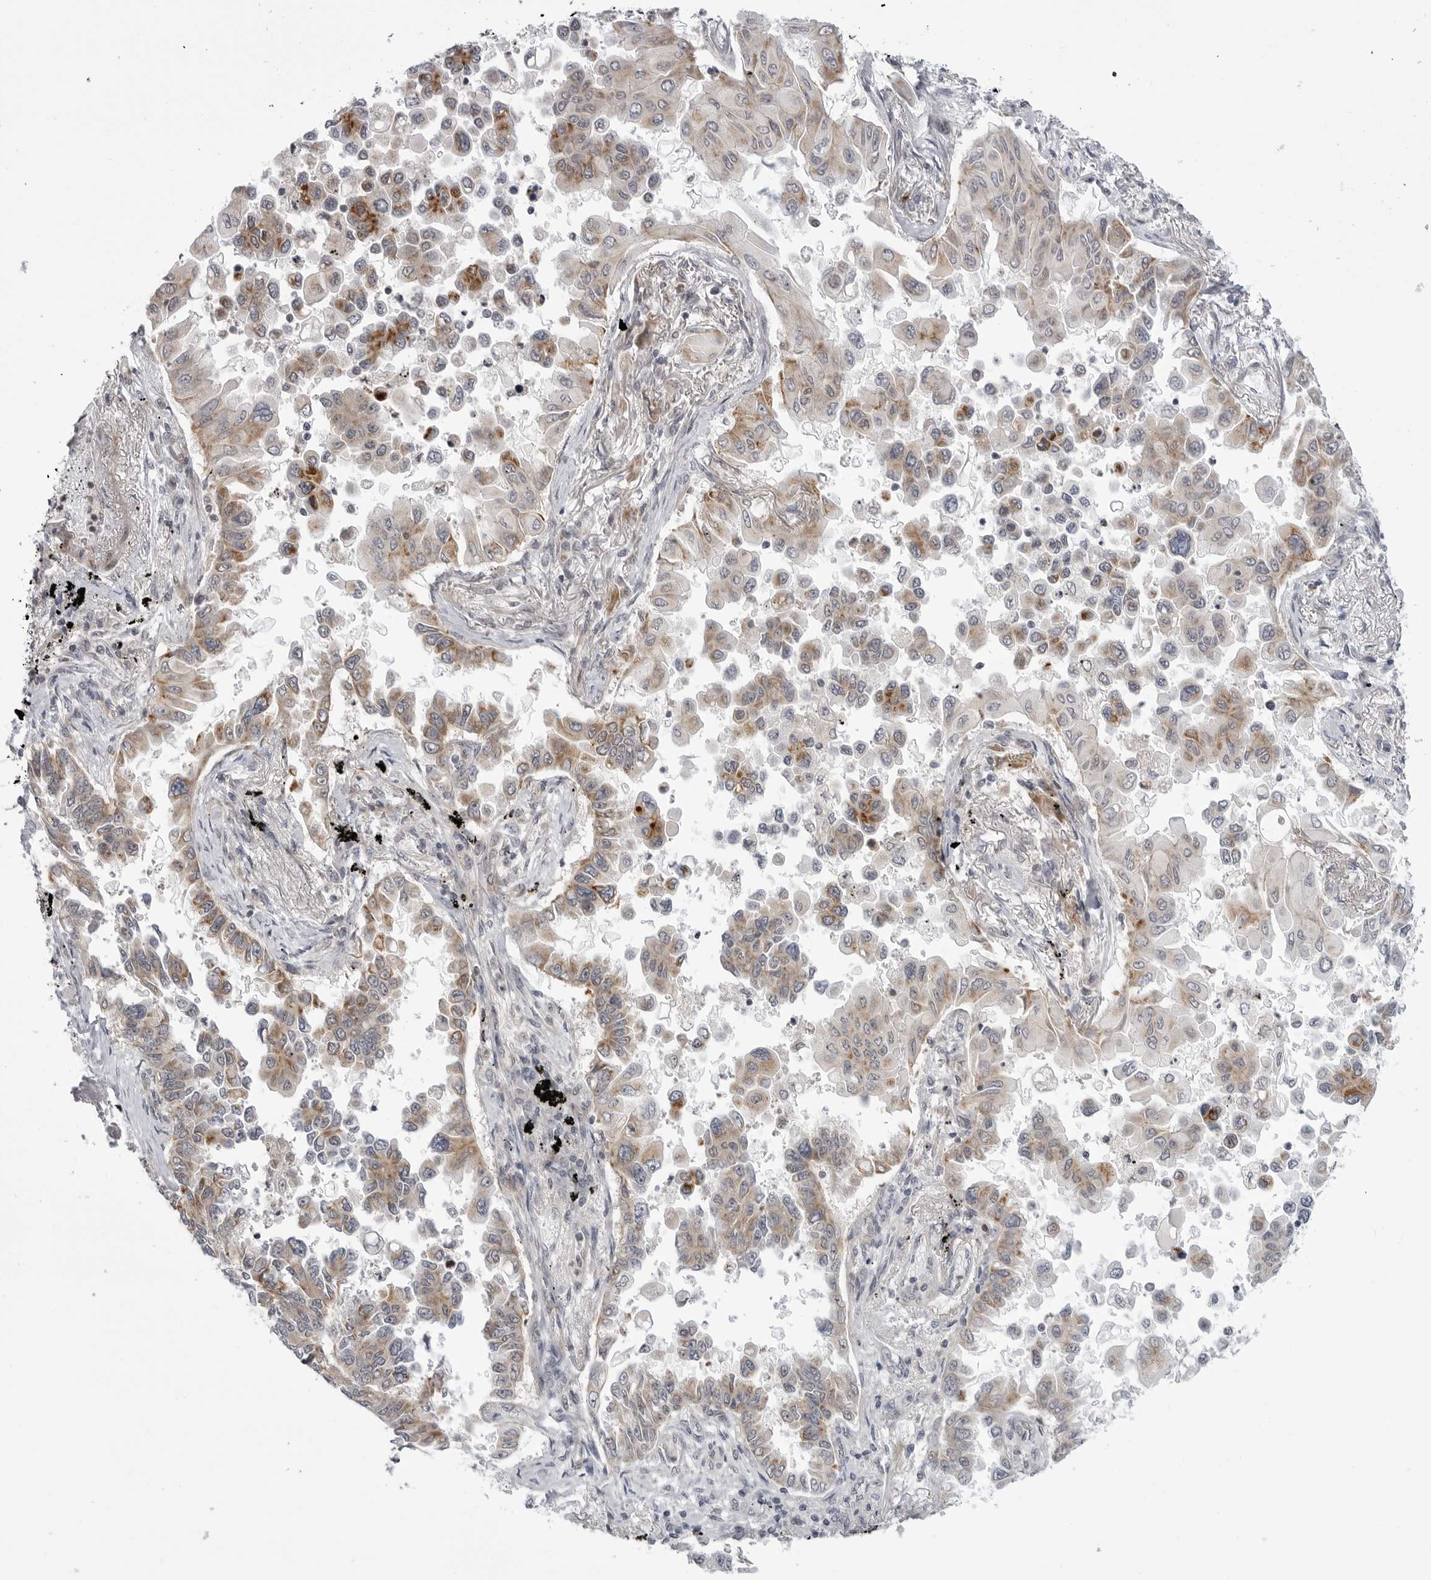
{"staining": {"intensity": "weak", "quantity": "25%-75%", "location": "cytoplasmic/membranous"}, "tissue": "lung cancer", "cell_type": "Tumor cells", "image_type": "cancer", "snomed": [{"axis": "morphology", "description": "Adenocarcinoma, NOS"}, {"axis": "topography", "description": "Lung"}], "caption": "High-magnification brightfield microscopy of lung cancer (adenocarcinoma) stained with DAB (brown) and counterstained with hematoxylin (blue). tumor cells exhibit weak cytoplasmic/membranous positivity is seen in about25%-75% of cells.", "gene": "CCDC18", "patient": {"sex": "female", "age": 67}}